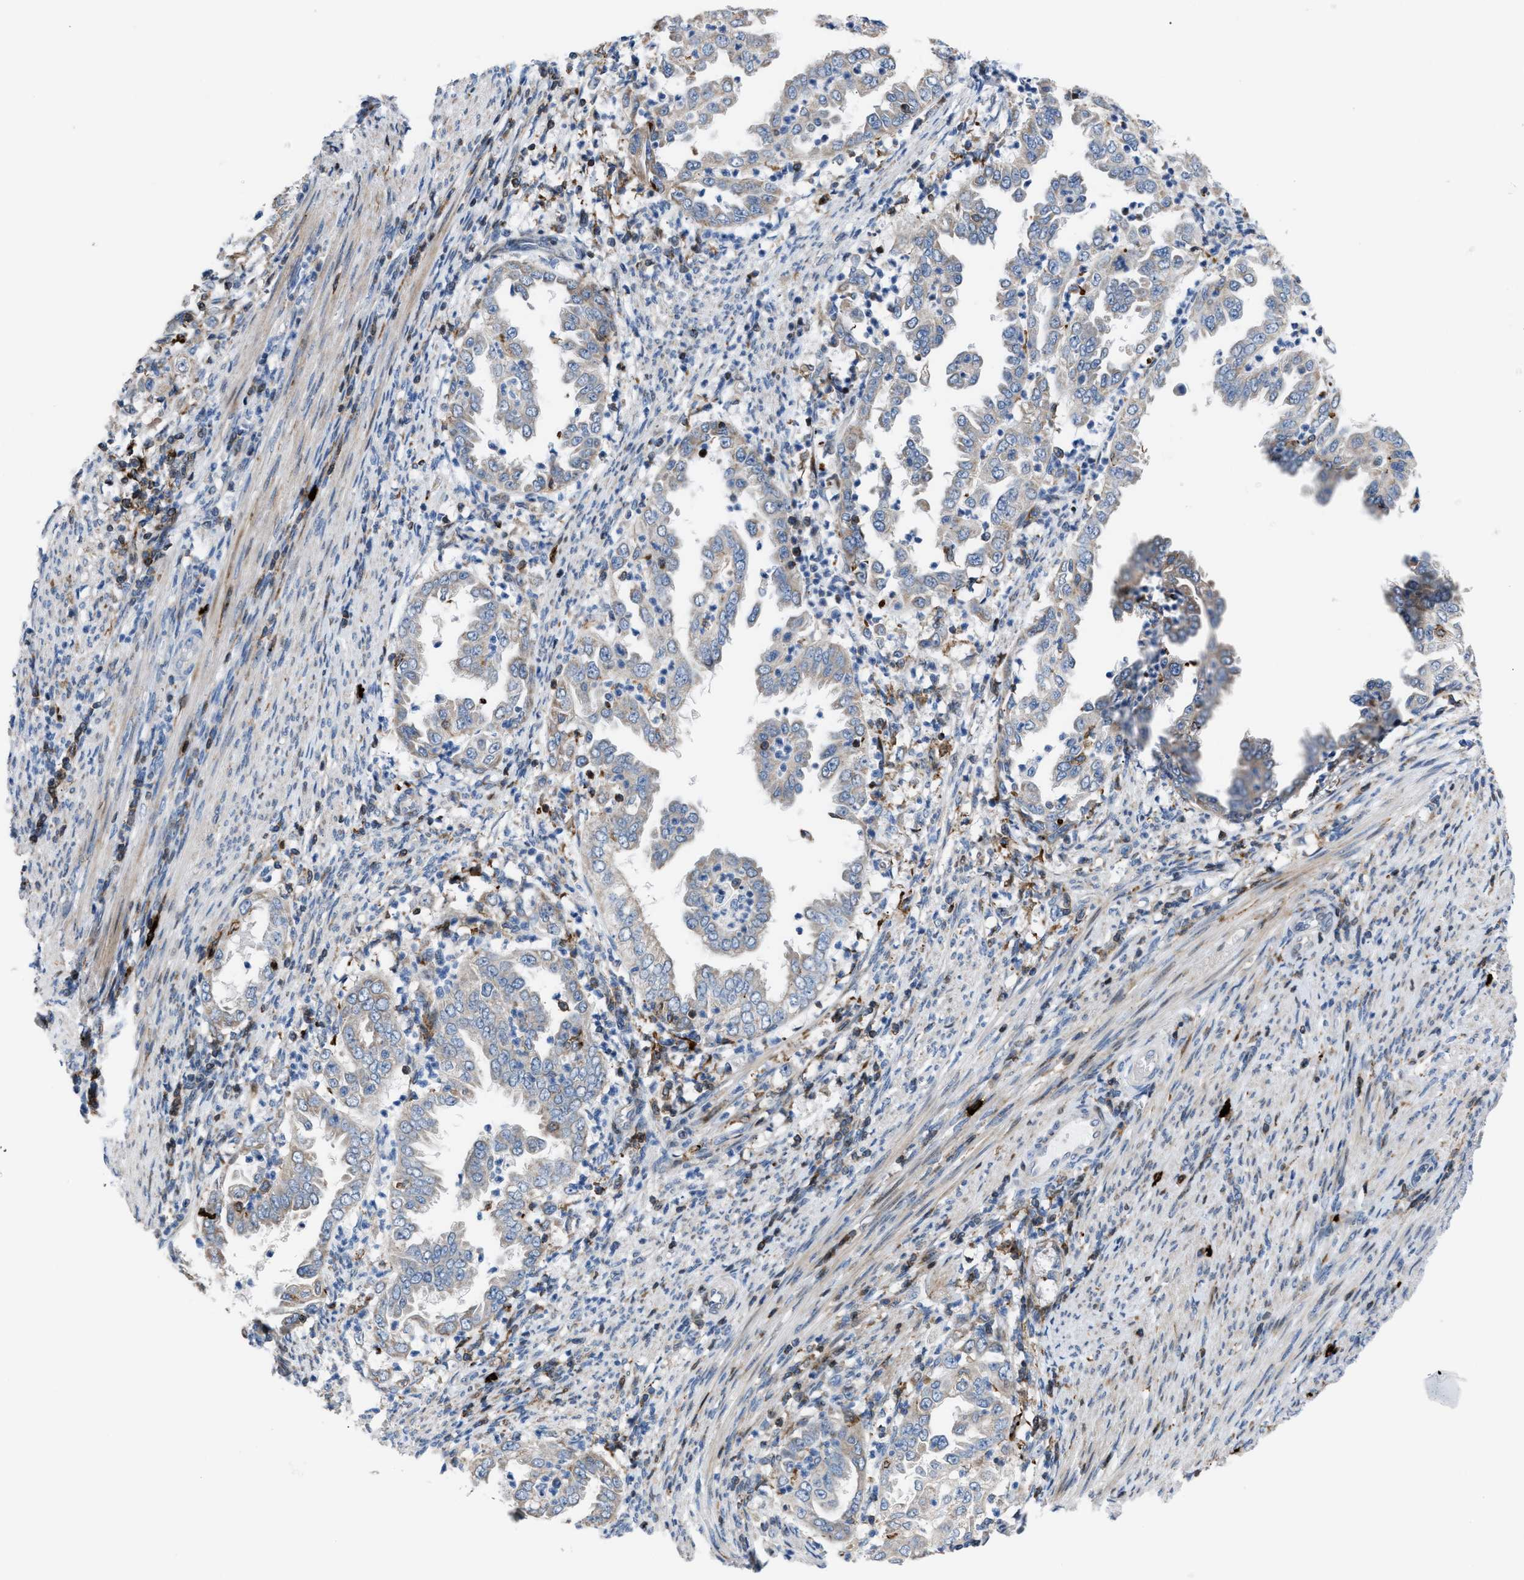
{"staining": {"intensity": "weak", "quantity": "<25%", "location": "cytoplasmic/membranous"}, "tissue": "endometrial cancer", "cell_type": "Tumor cells", "image_type": "cancer", "snomed": [{"axis": "morphology", "description": "Adenocarcinoma, NOS"}, {"axis": "topography", "description": "Endometrium"}], "caption": "This image is of adenocarcinoma (endometrial) stained with IHC to label a protein in brown with the nuclei are counter-stained blue. There is no expression in tumor cells. Nuclei are stained in blue.", "gene": "ATP9A", "patient": {"sex": "female", "age": 85}}